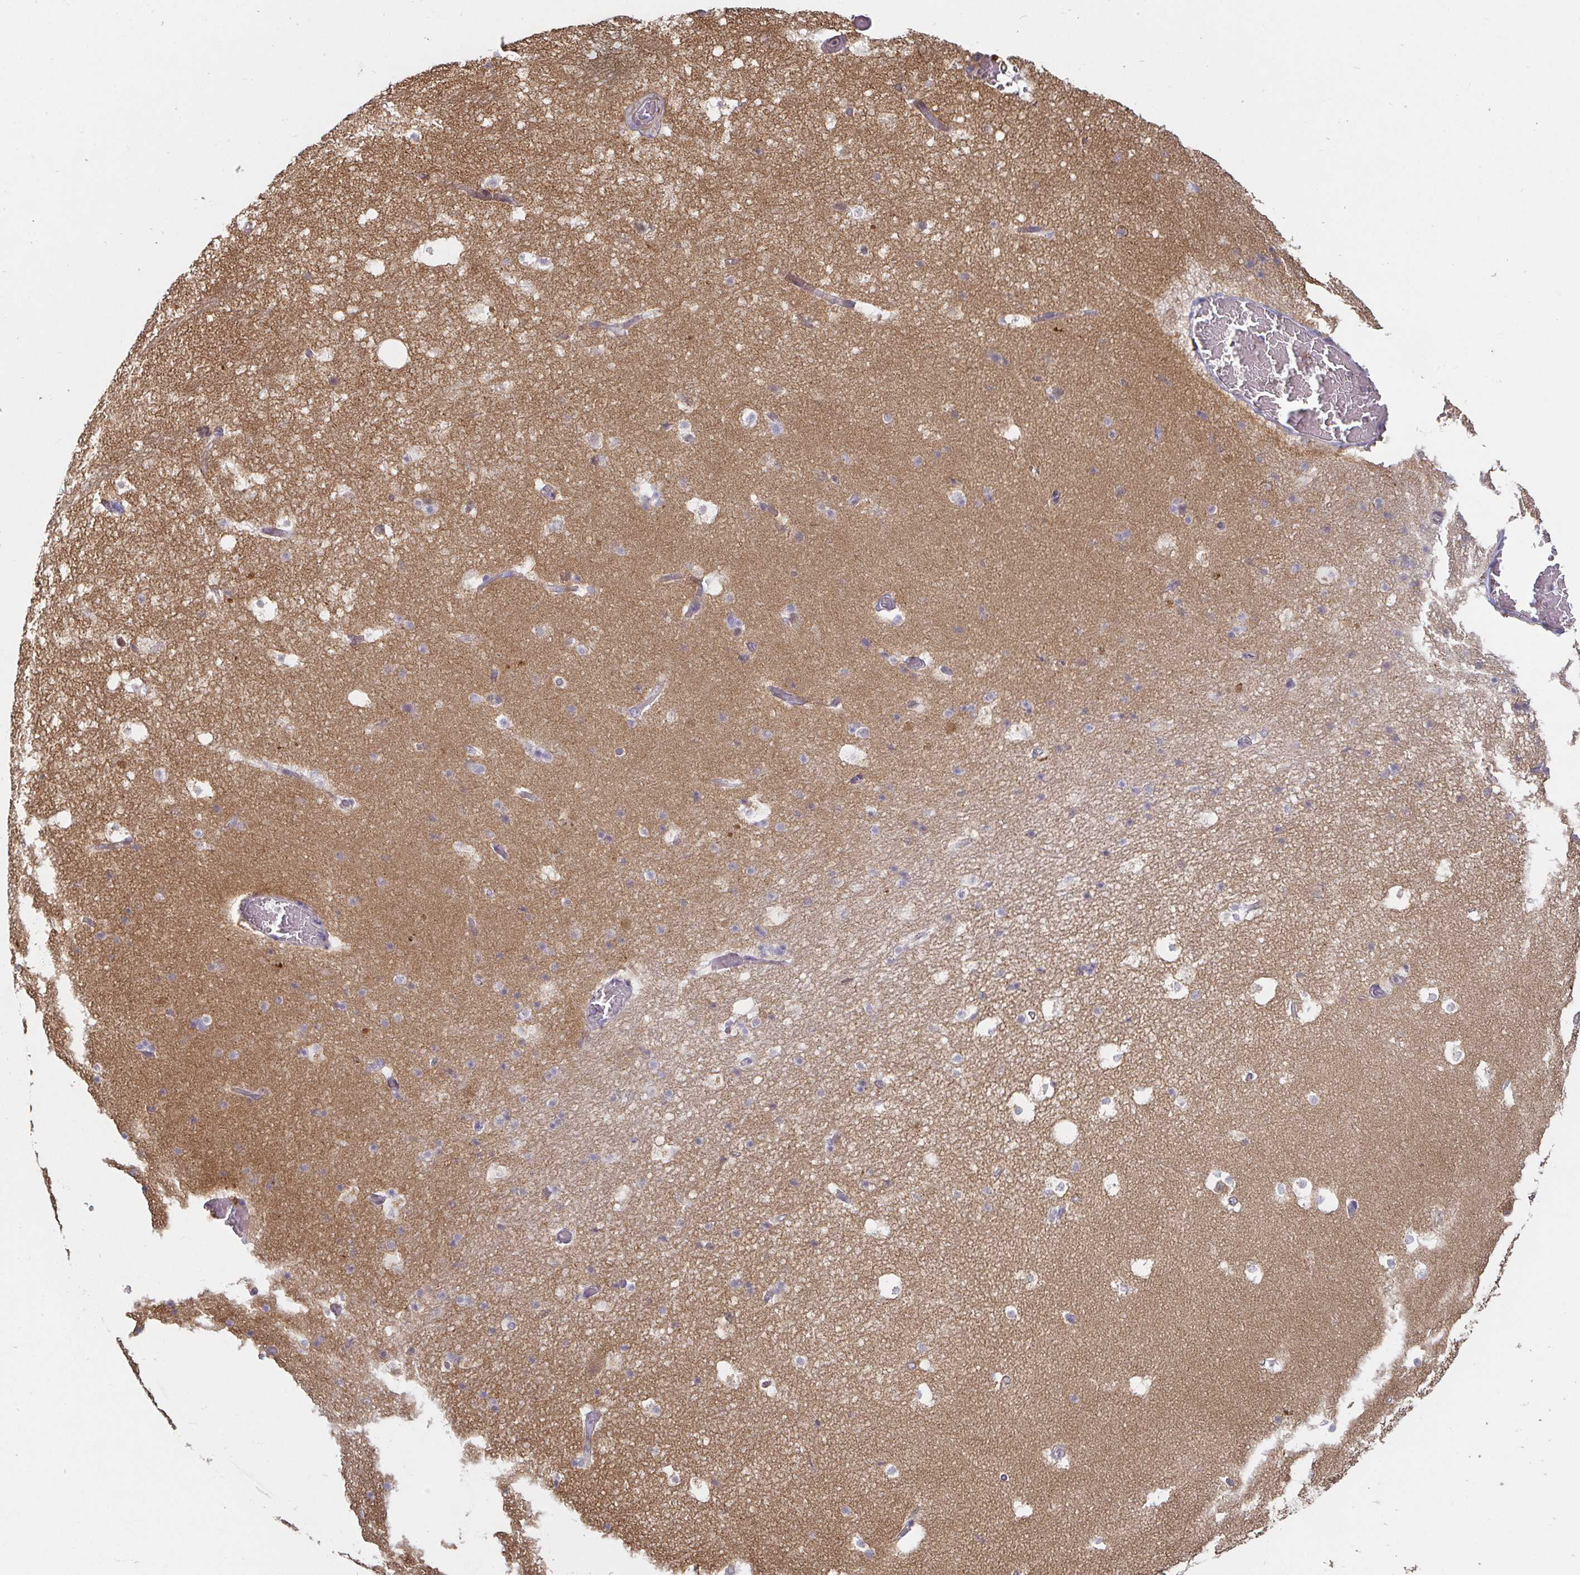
{"staining": {"intensity": "negative", "quantity": "none", "location": "none"}, "tissue": "hippocampus", "cell_type": "Glial cells", "image_type": "normal", "snomed": [{"axis": "morphology", "description": "Normal tissue, NOS"}, {"axis": "topography", "description": "Hippocampus"}], "caption": "Photomicrograph shows no protein staining in glial cells of benign hippocampus. Brightfield microscopy of IHC stained with DAB (3,3'-diaminobenzidine) (brown) and hematoxylin (blue), captured at high magnification.", "gene": "CDH18", "patient": {"sex": "male", "age": 26}}